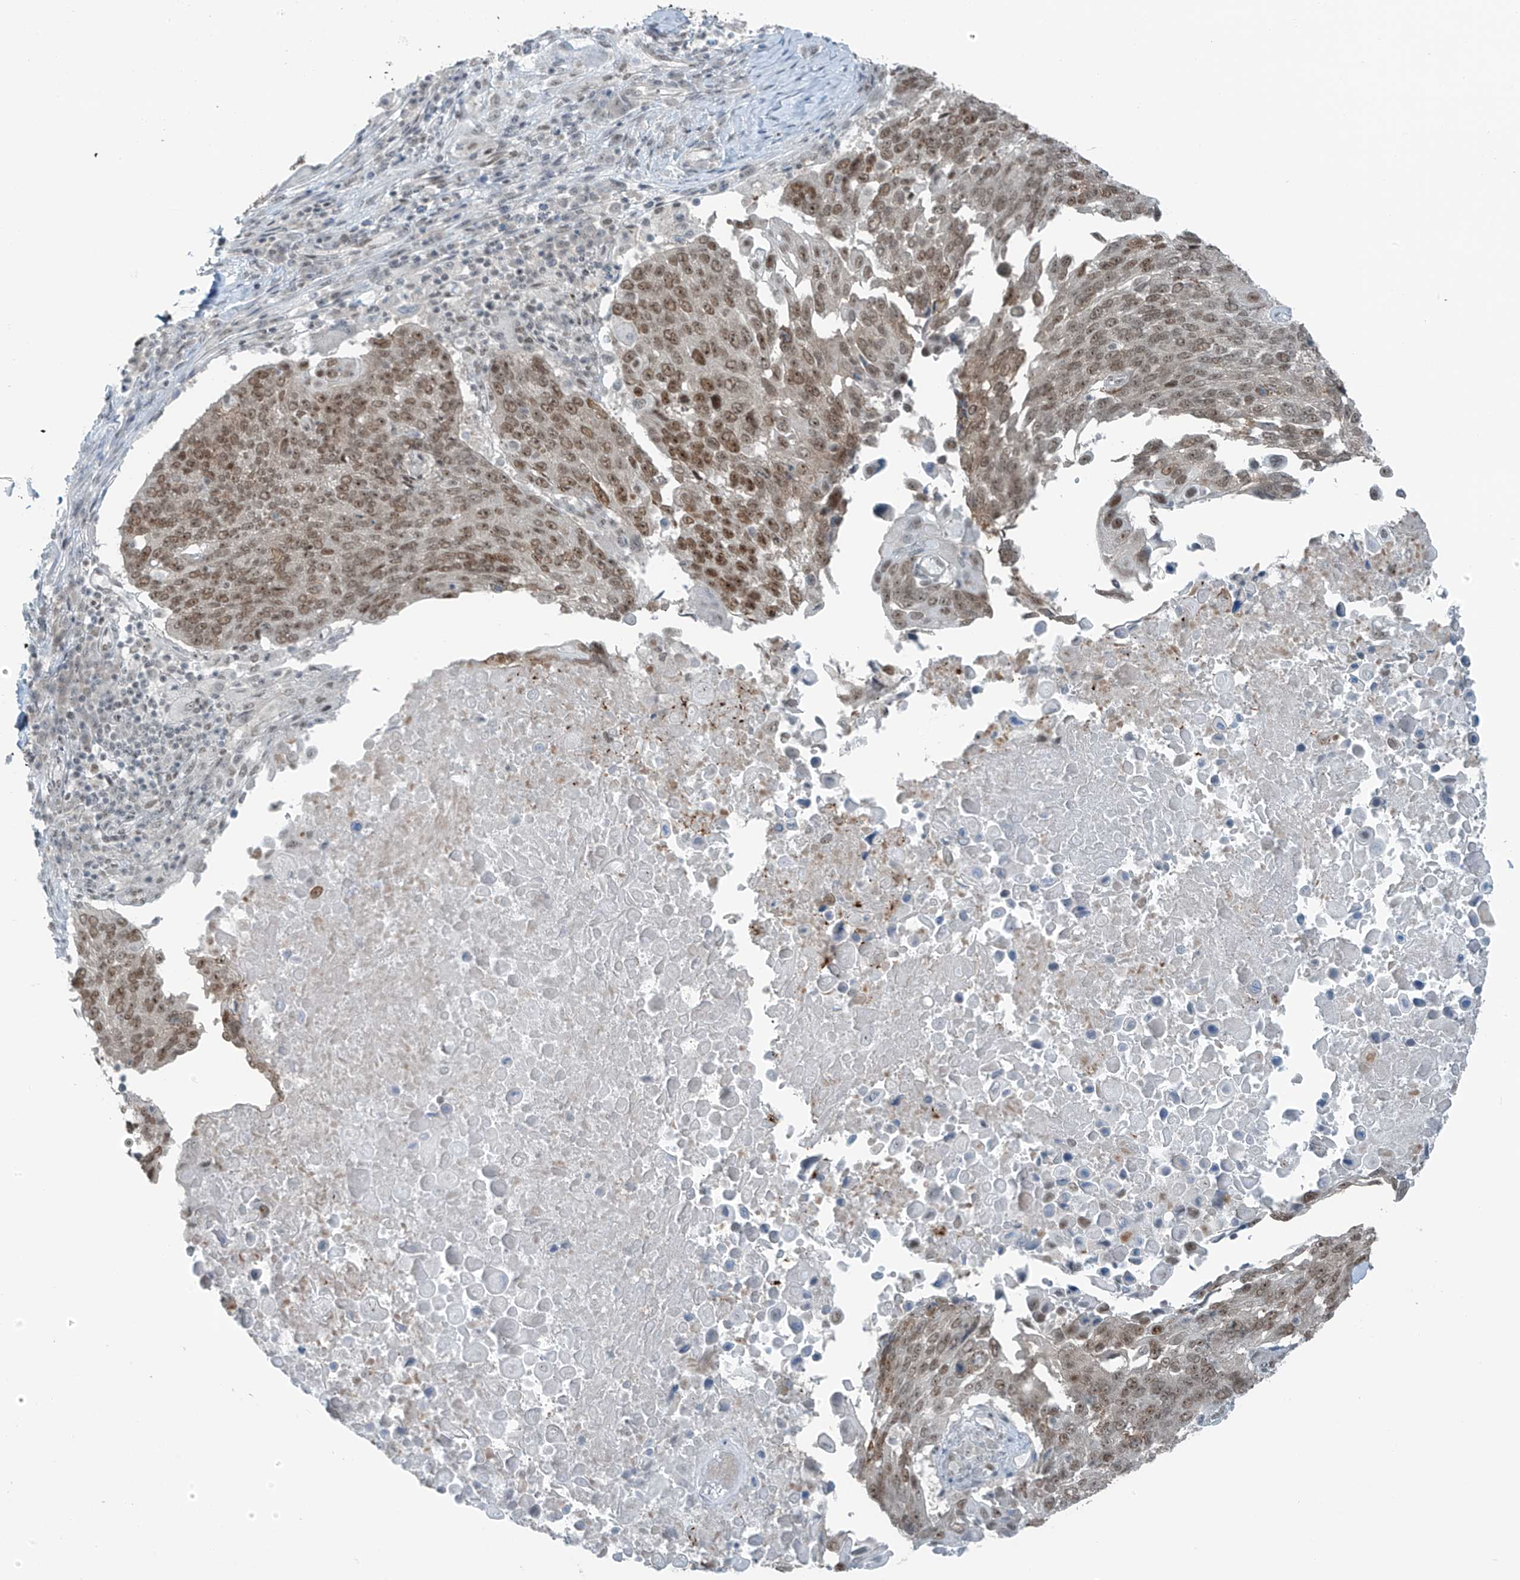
{"staining": {"intensity": "moderate", "quantity": ">75%", "location": "nuclear"}, "tissue": "lung cancer", "cell_type": "Tumor cells", "image_type": "cancer", "snomed": [{"axis": "morphology", "description": "Squamous cell carcinoma, NOS"}, {"axis": "topography", "description": "Lung"}], "caption": "Protein analysis of lung squamous cell carcinoma tissue shows moderate nuclear expression in about >75% of tumor cells.", "gene": "WRNIP1", "patient": {"sex": "male", "age": 66}}